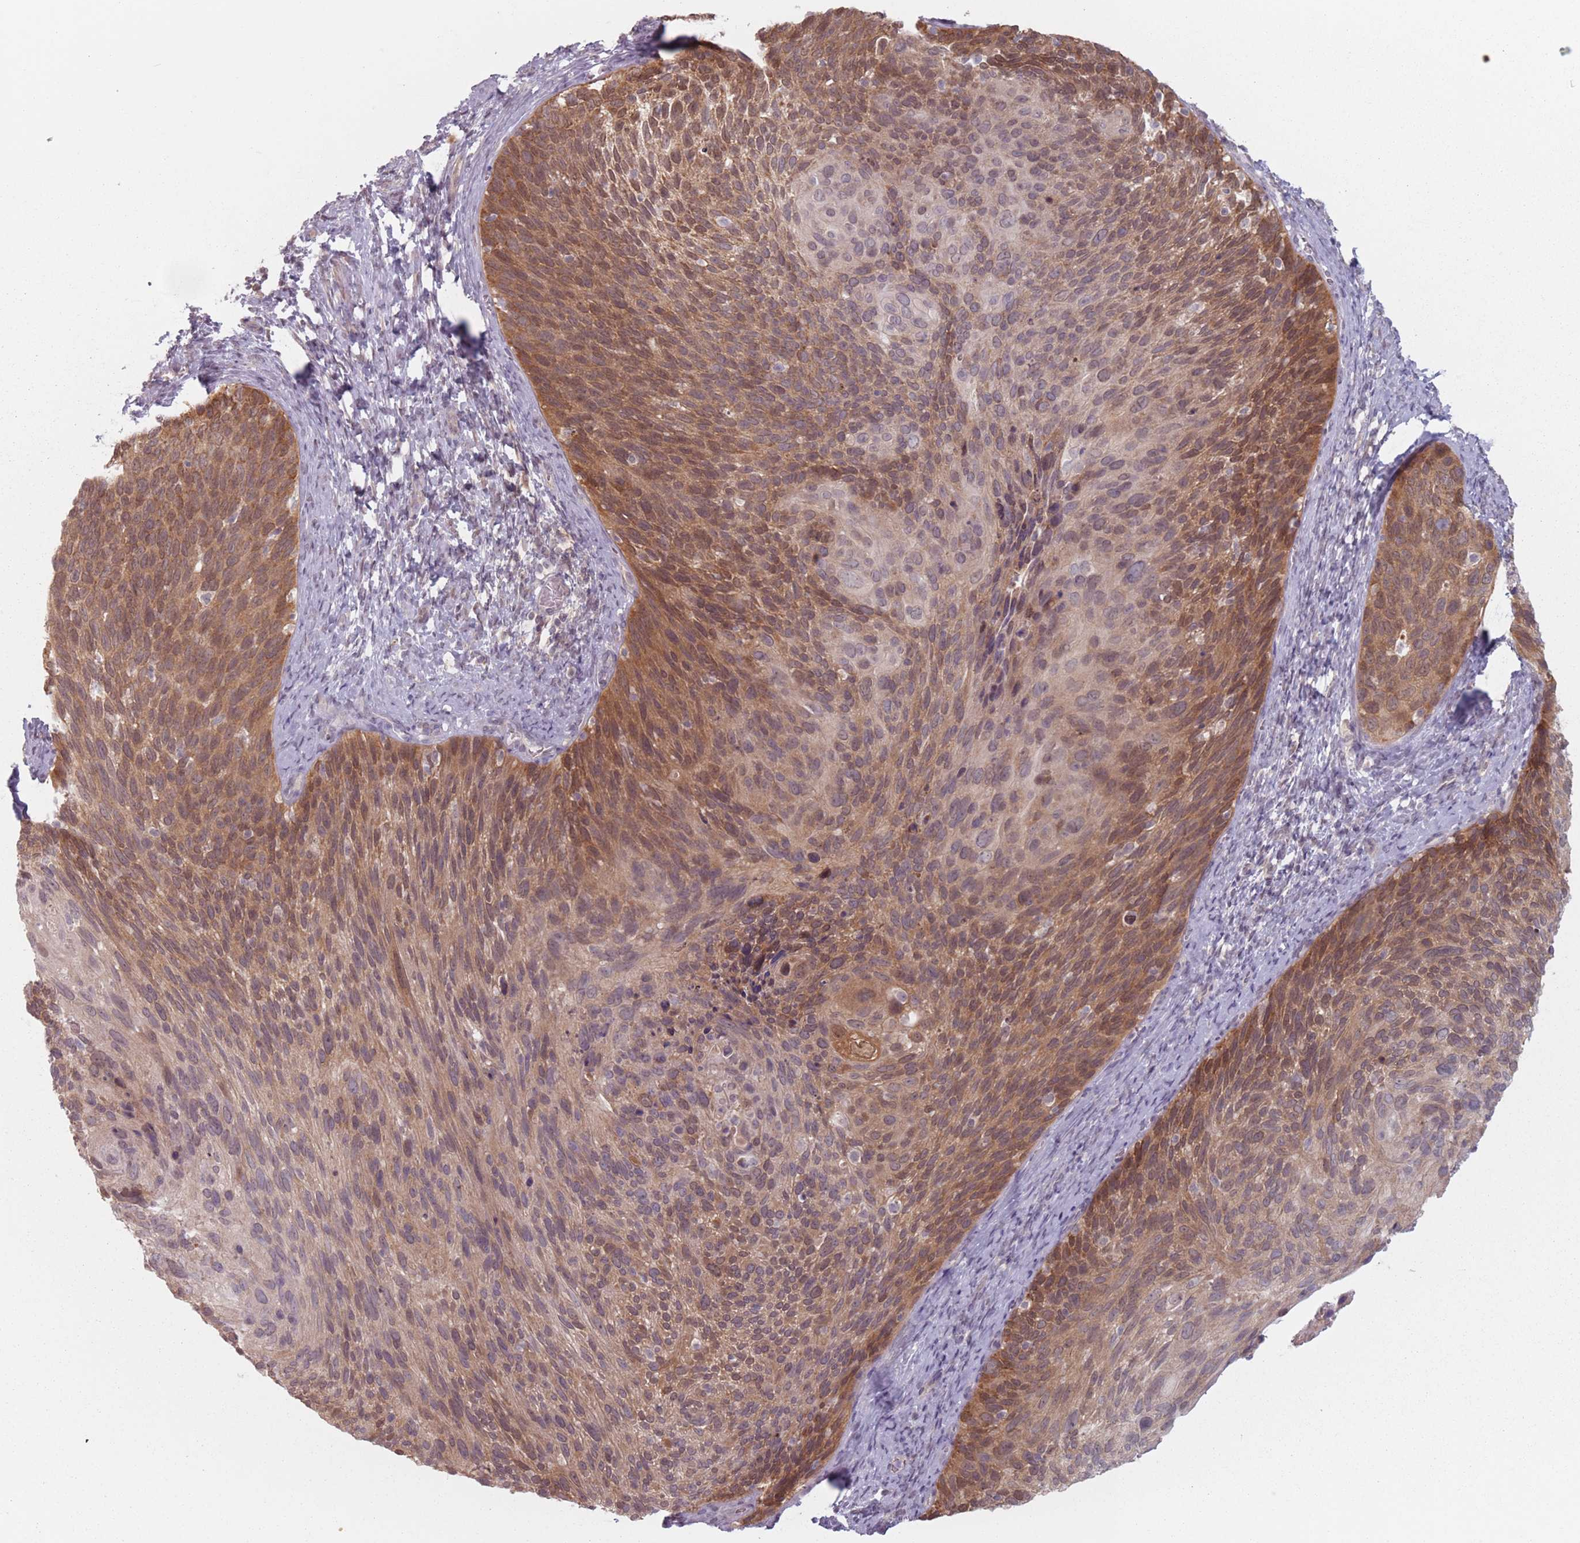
{"staining": {"intensity": "moderate", "quantity": ">75%", "location": "cytoplasmic/membranous,nuclear"}, "tissue": "cervical cancer", "cell_type": "Tumor cells", "image_type": "cancer", "snomed": [{"axis": "morphology", "description": "Squamous cell carcinoma, NOS"}, {"axis": "topography", "description": "Cervix"}], "caption": "Squamous cell carcinoma (cervical) stained with a brown dye shows moderate cytoplasmic/membranous and nuclear positive staining in about >75% of tumor cells.", "gene": "NAXE", "patient": {"sex": "female", "age": 80}}